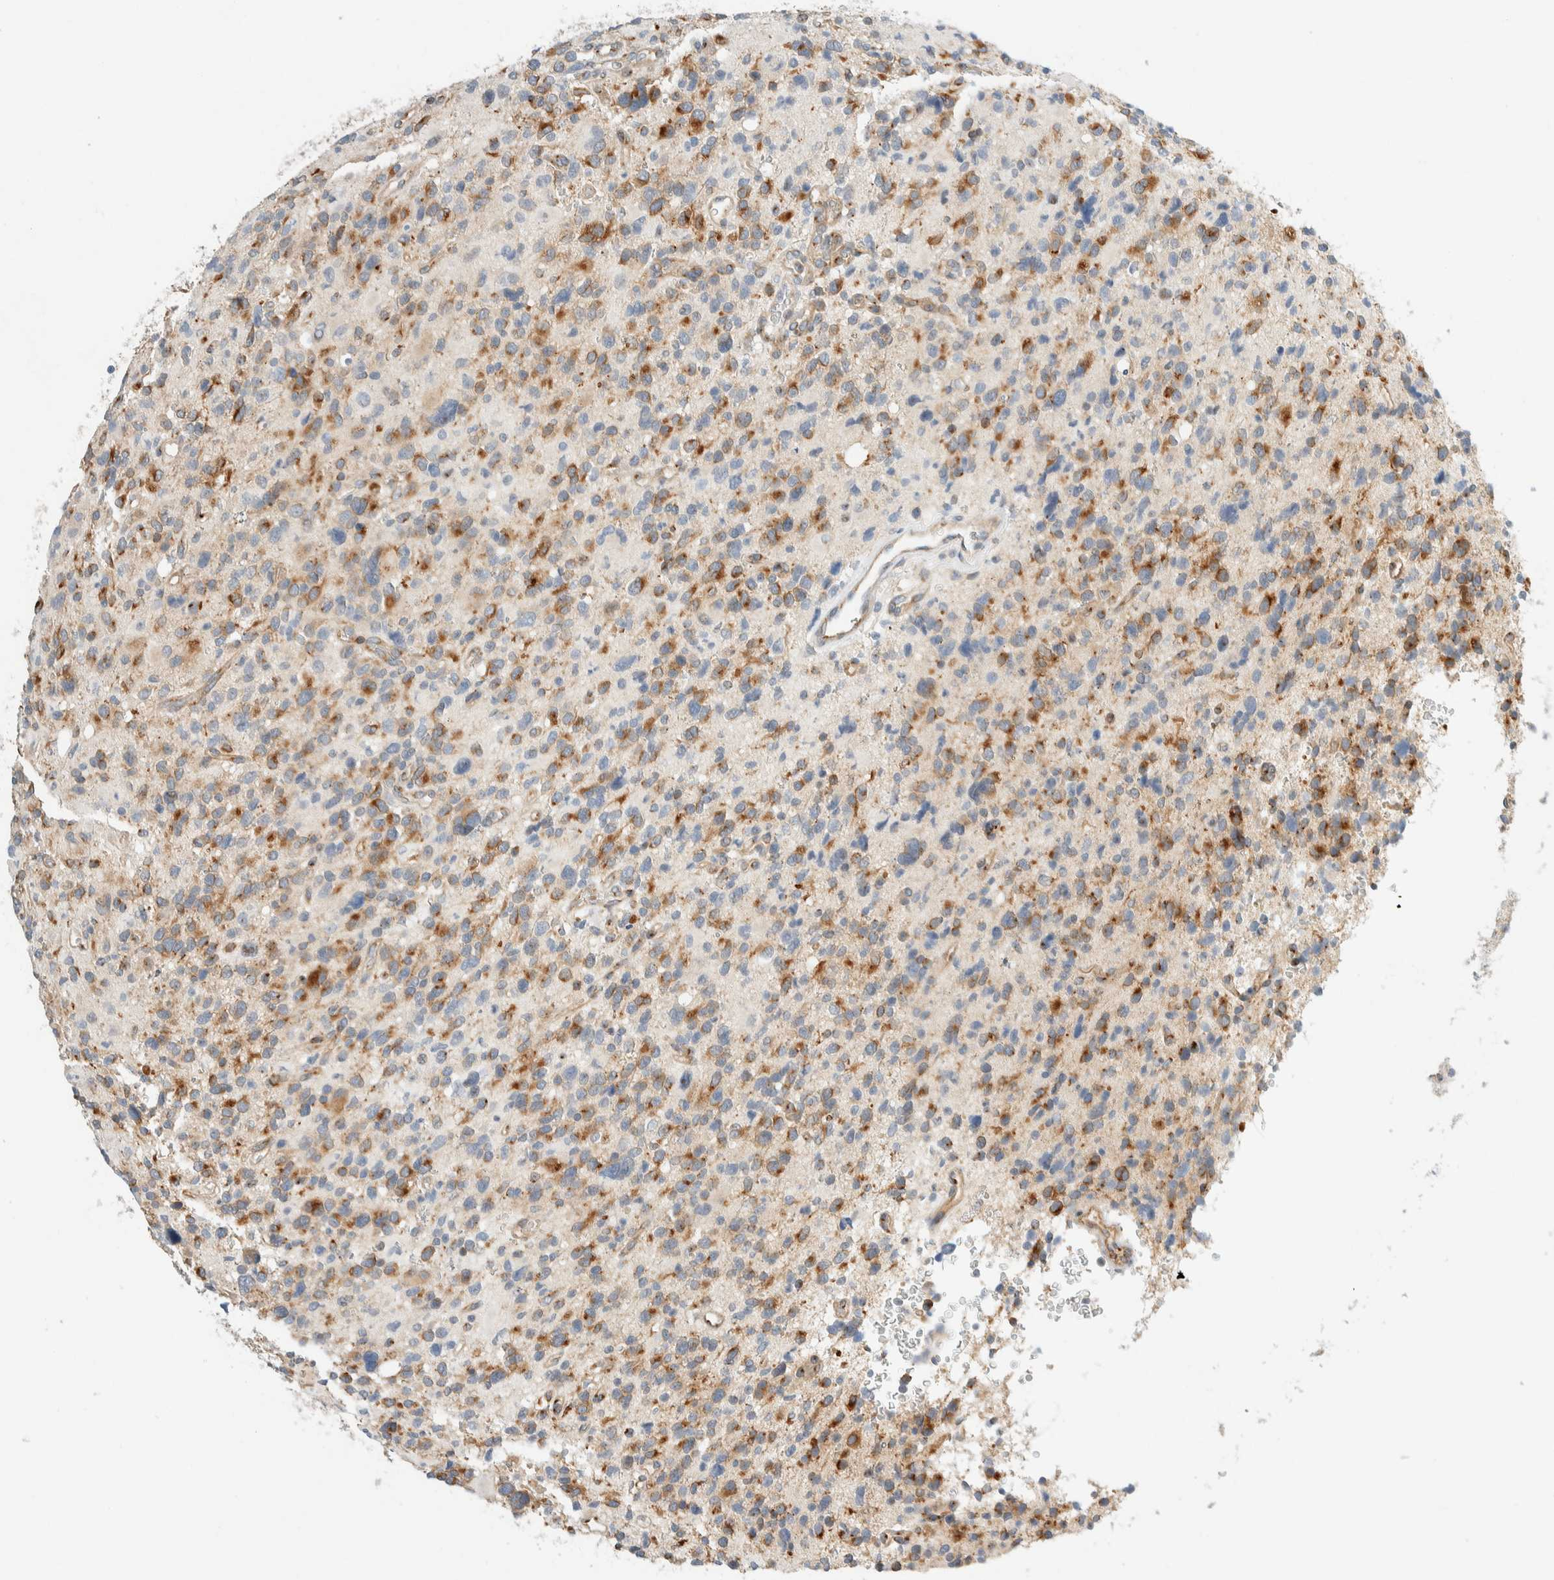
{"staining": {"intensity": "moderate", "quantity": ">75%", "location": "cytoplasmic/membranous"}, "tissue": "glioma", "cell_type": "Tumor cells", "image_type": "cancer", "snomed": [{"axis": "morphology", "description": "Glioma, malignant, High grade"}, {"axis": "topography", "description": "Brain"}], "caption": "An immunohistochemistry (IHC) photomicrograph of neoplastic tissue is shown. Protein staining in brown shows moderate cytoplasmic/membranous positivity in glioma within tumor cells.", "gene": "TMEM184B", "patient": {"sex": "male", "age": 48}}